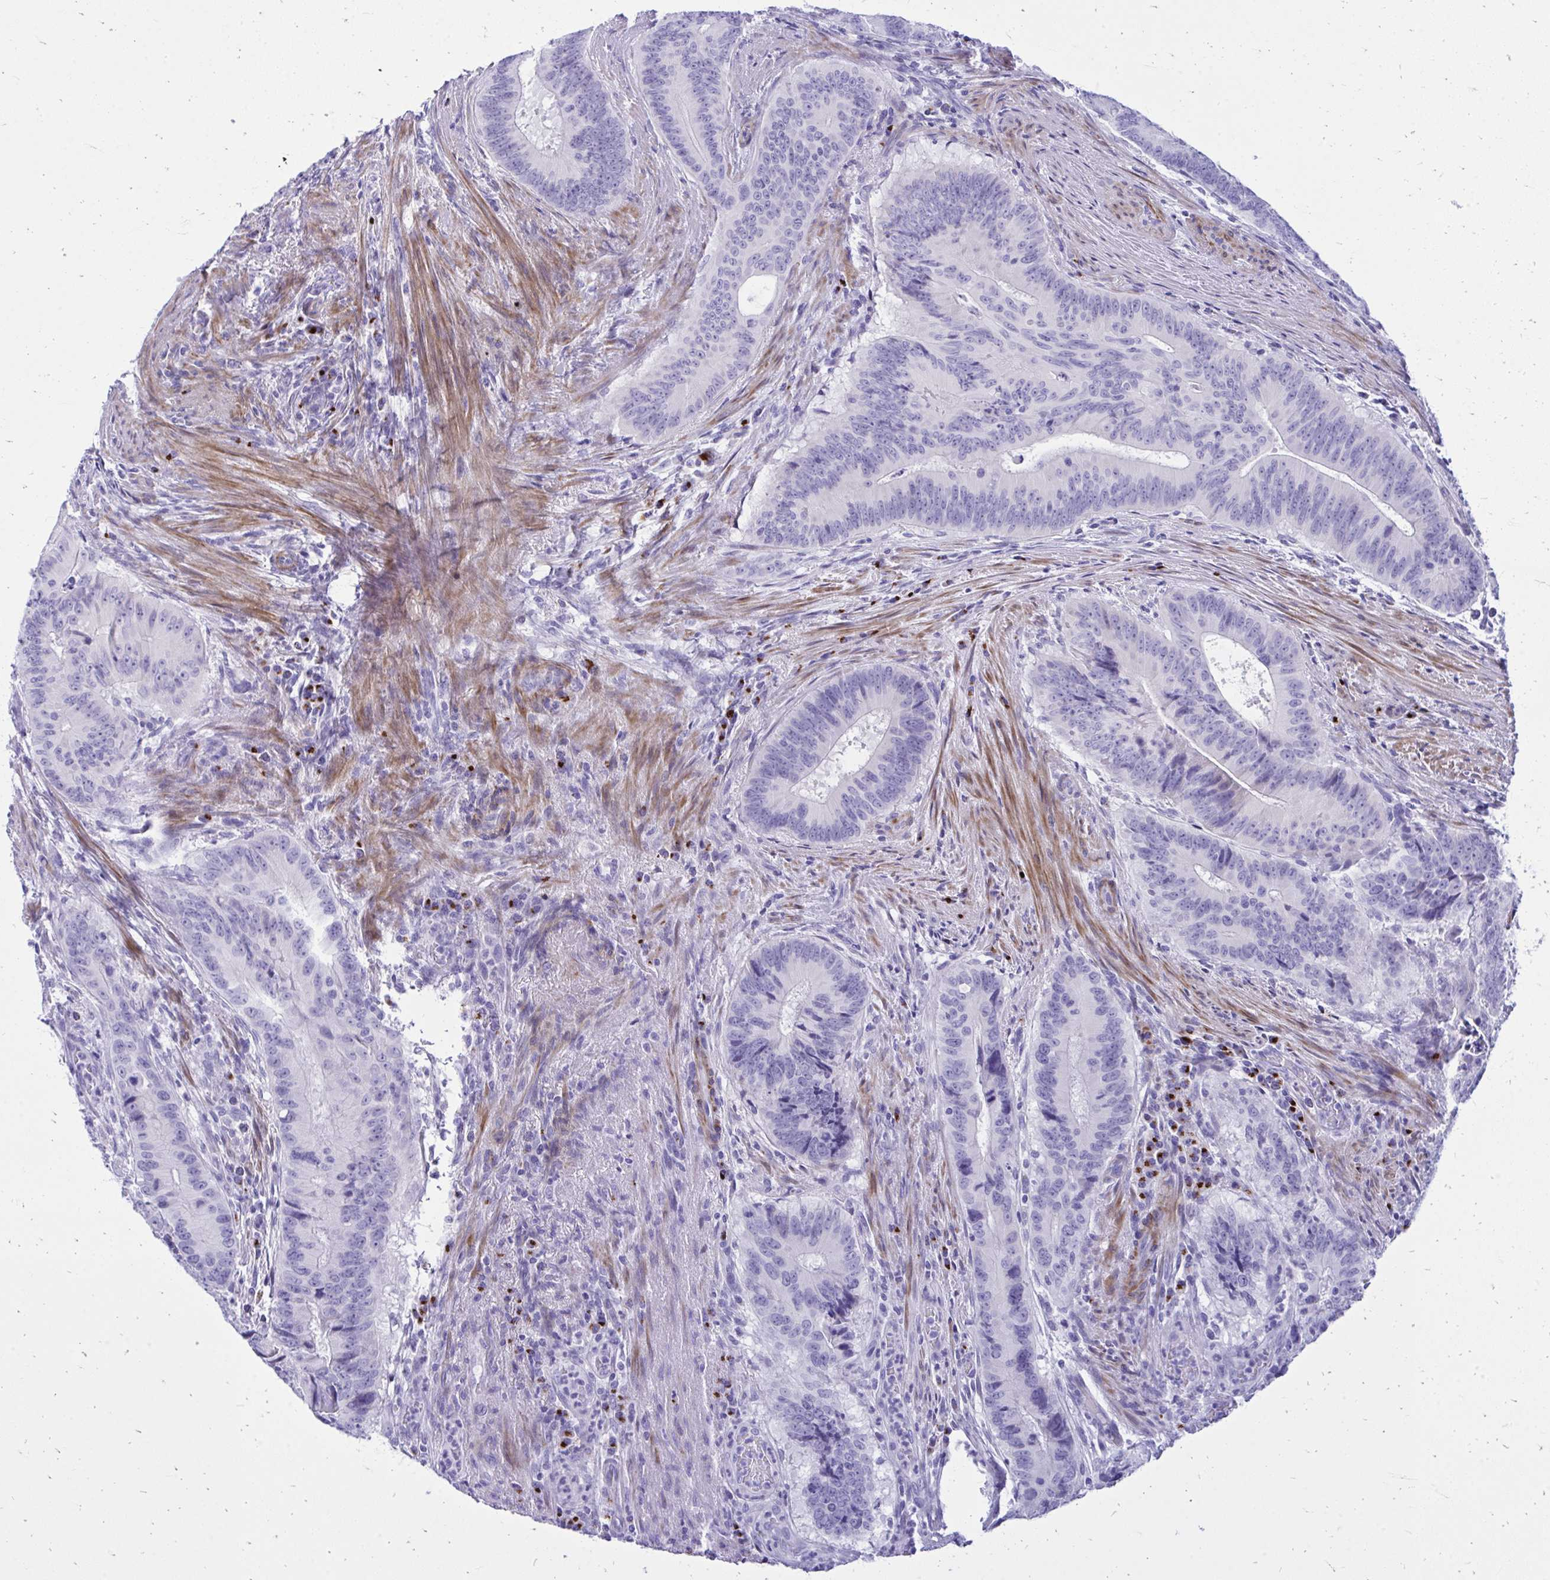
{"staining": {"intensity": "negative", "quantity": "none", "location": "none"}, "tissue": "colorectal cancer", "cell_type": "Tumor cells", "image_type": "cancer", "snomed": [{"axis": "morphology", "description": "Adenocarcinoma, NOS"}, {"axis": "topography", "description": "Colon"}], "caption": "Immunohistochemistry micrograph of human colorectal cancer (adenocarcinoma) stained for a protein (brown), which reveals no staining in tumor cells.", "gene": "ANKDD1B", "patient": {"sex": "male", "age": 62}}